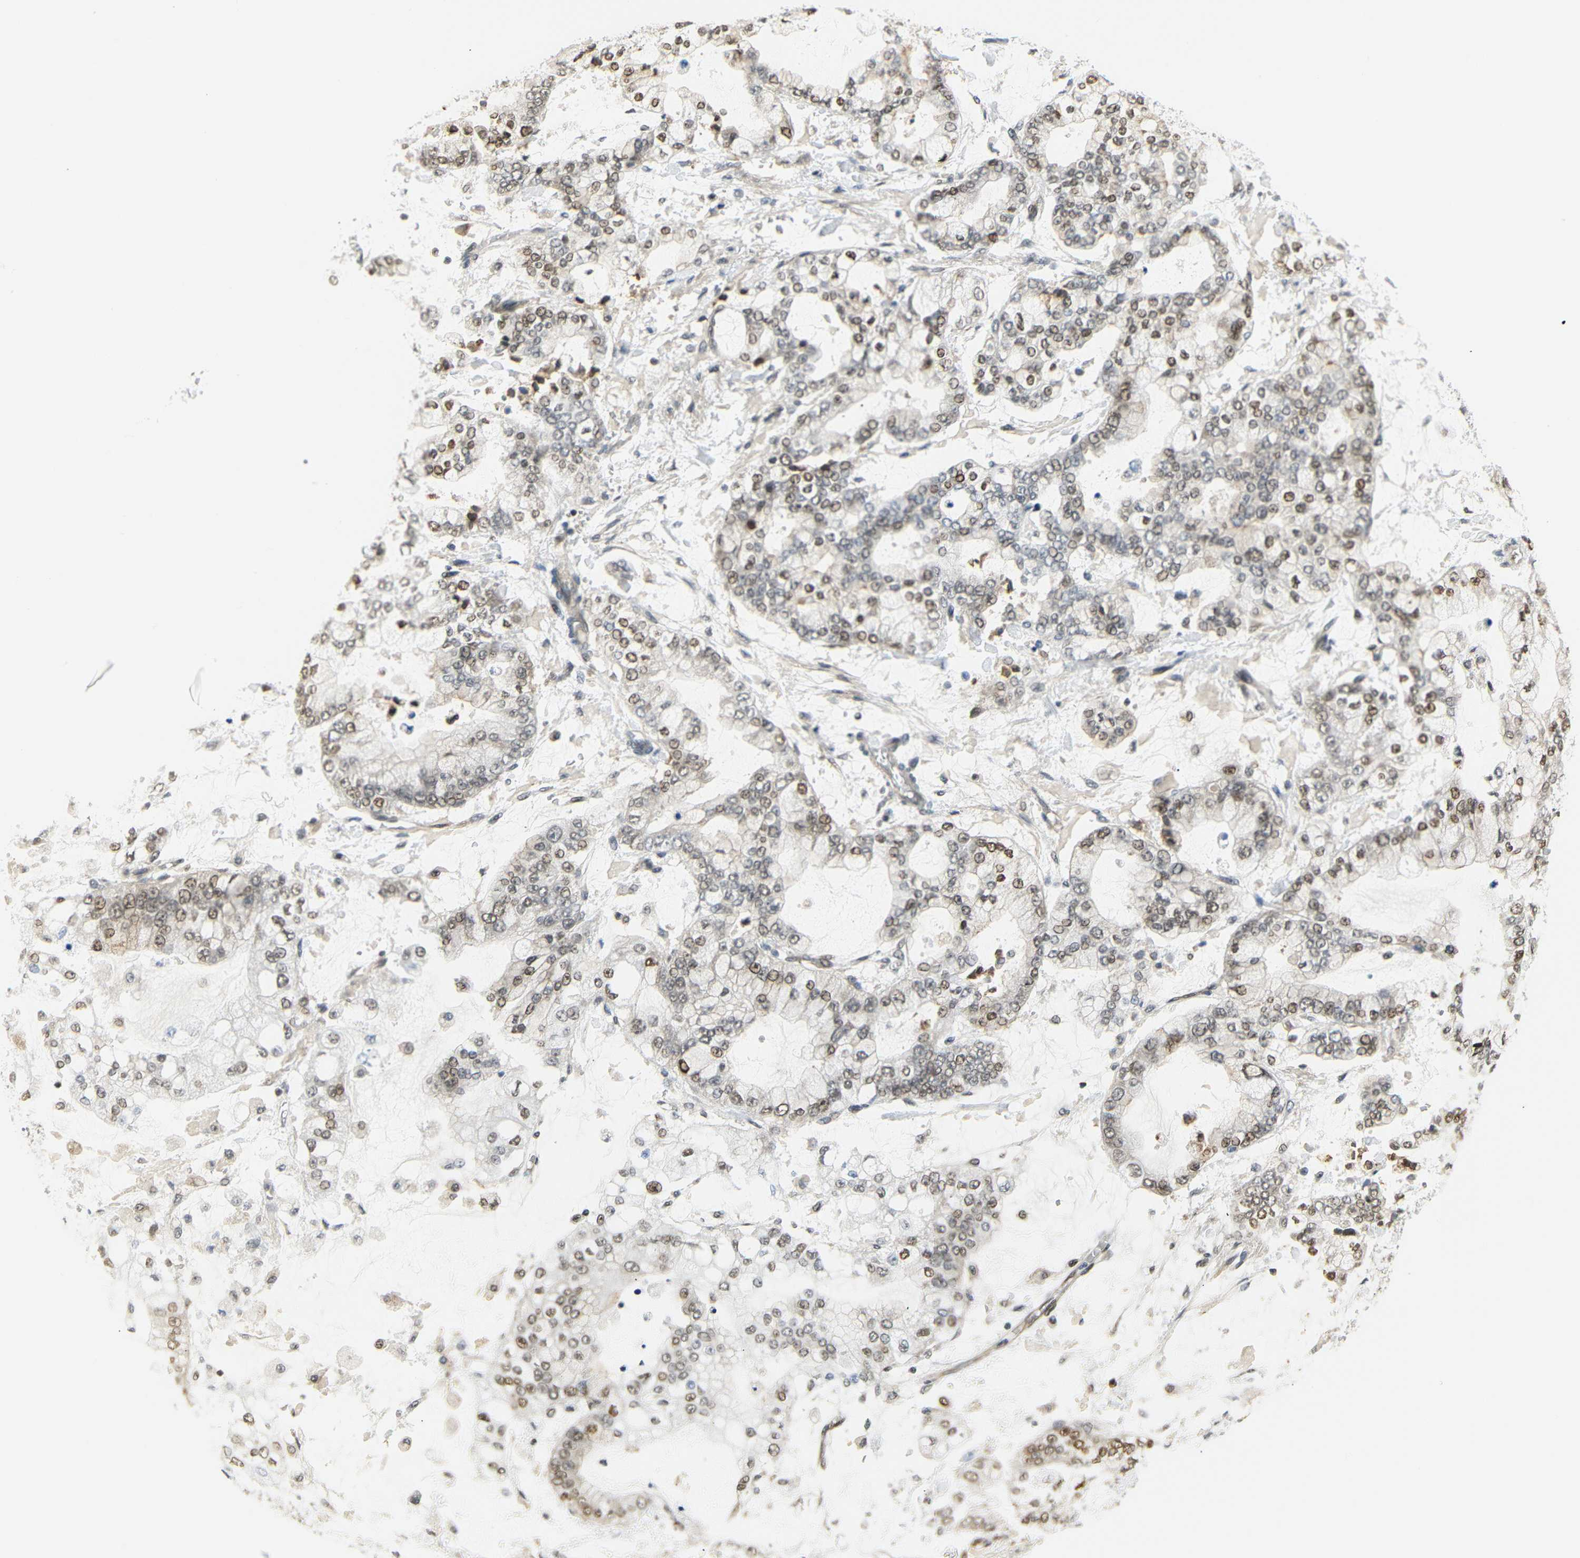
{"staining": {"intensity": "moderate", "quantity": ">75%", "location": "nuclear"}, "tissue": "stomach cancer", "cell_type": "Tumor cells", "image_type": "cancer", "snomed": [{"axis": "morphology", "description": "Normal tissue, NOS"}, {"axis": "morphology", "description": "Adenocarcinoma, NOS"}, {"axis": "topography", "description": "Stomach, upper"}, {"axis": "topography", "description": "Stomach"}], "caption": "Immunohistochemical staining of stomach adenocarcinoma reveals medium levels of moderate nuclear expression in approximately >75% of tumor cells. The staining was performed using DAB (3,3'-diaminobenzidine) to visualize the protein expression in brown, while the nuclei were stained in blue with hematoxylin (Magnification: 20x).", "gene": "IMPG2", "patient": {"sex": "male", "age": 76}}